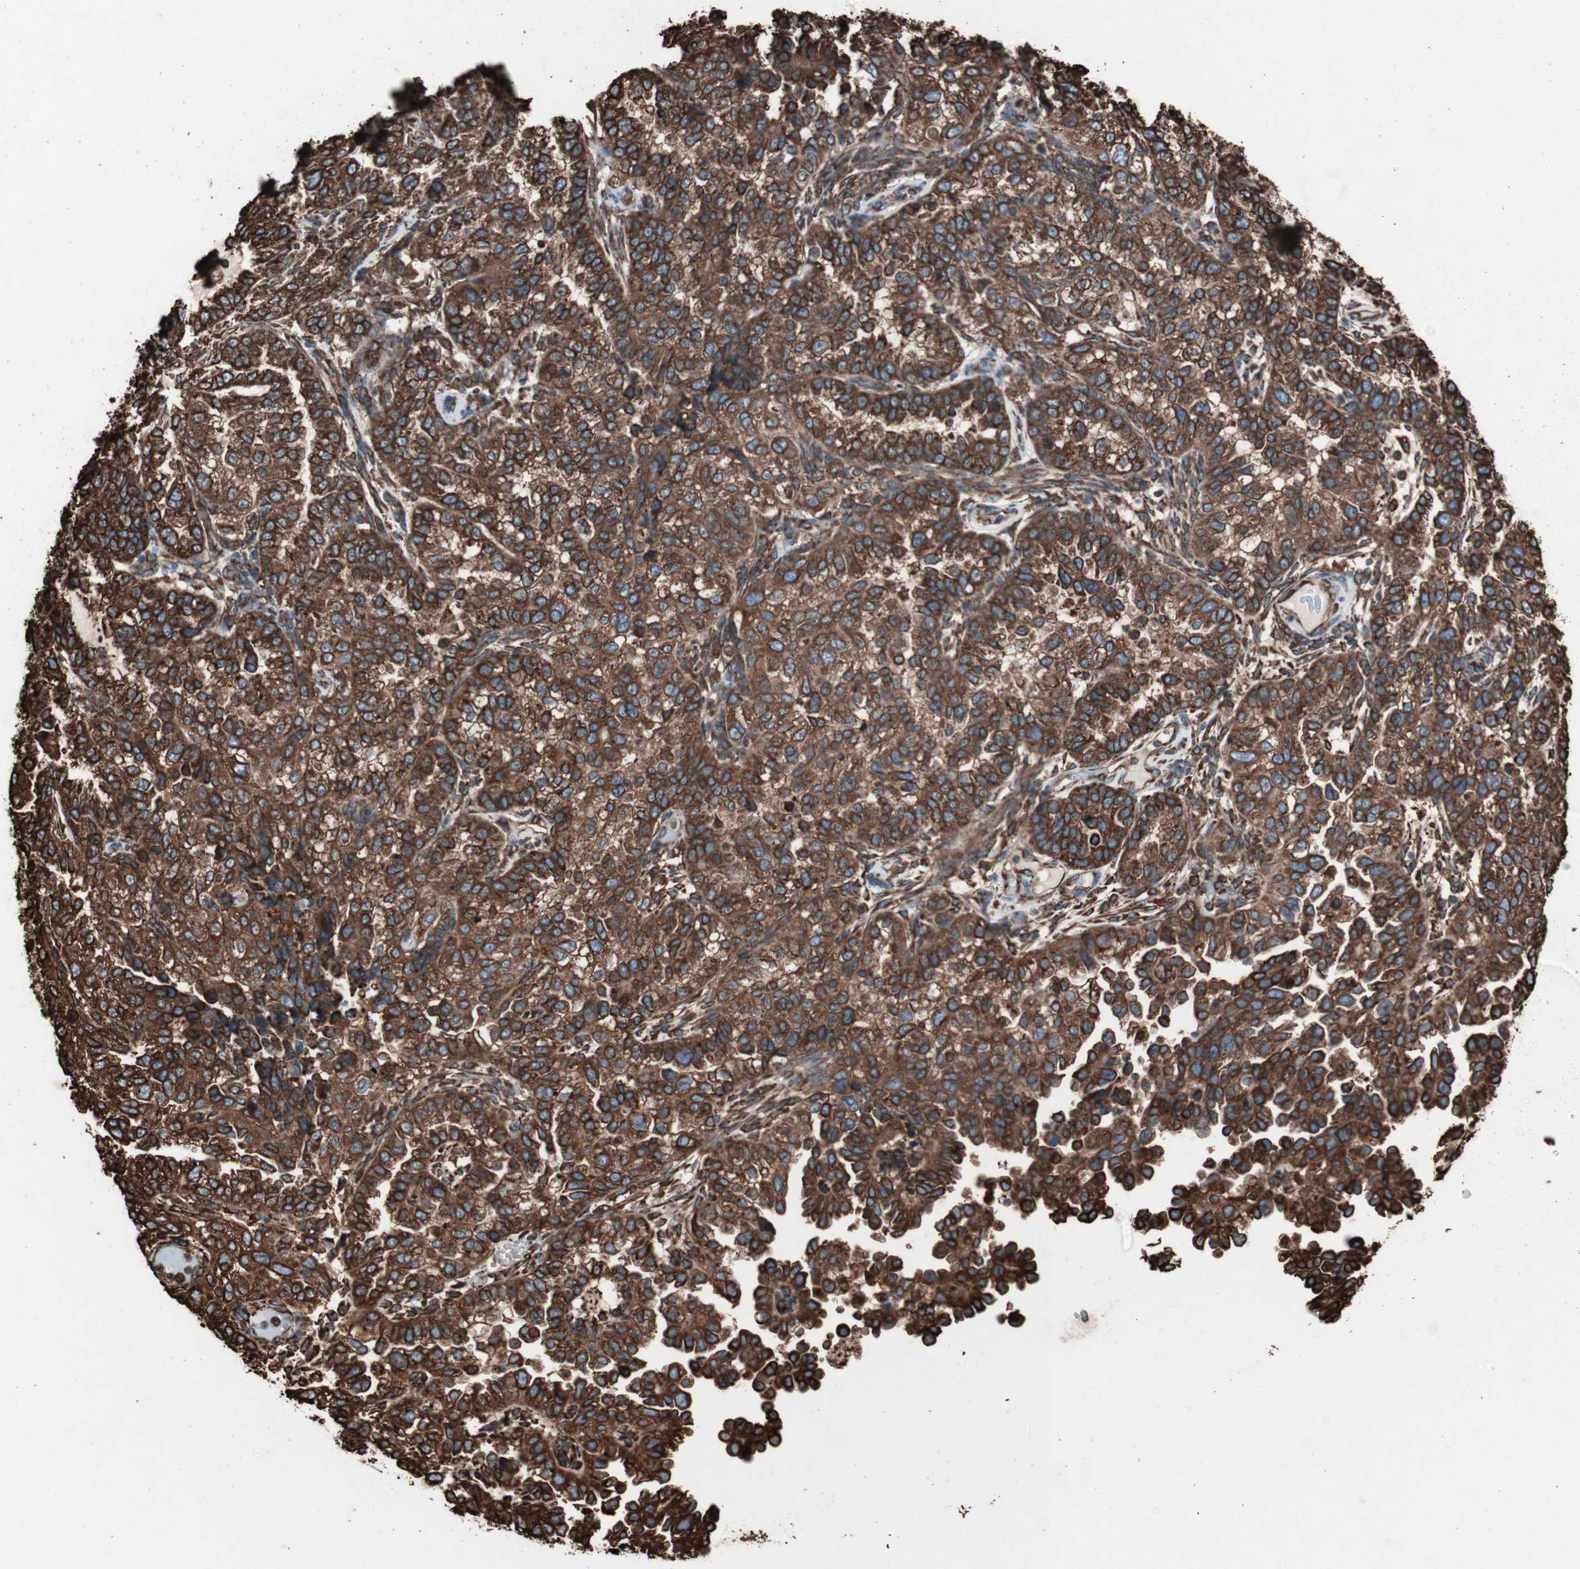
{"staining": {"intensity": "strong", "quantity": ">75%", "location": "cytoplasmic/membranous"}, "tissue": "endometrial cancer", "cell_type": "Tumor cells", "image_type": "cancer", "snomed": [{"axis": "morphology", "description": "Adenocarcinoma, NOS"}, {"axis": "topography", "description": "Endometrium"}], "caption": "Protein staining of adenocarcinoma (endometrial) tissue demonstrates strong cytoplasmic/membranous positivity in approximately >75% of tumor cells.", "gene": "HSP90B1", "patient": {"sex": "female", "age": 85}}